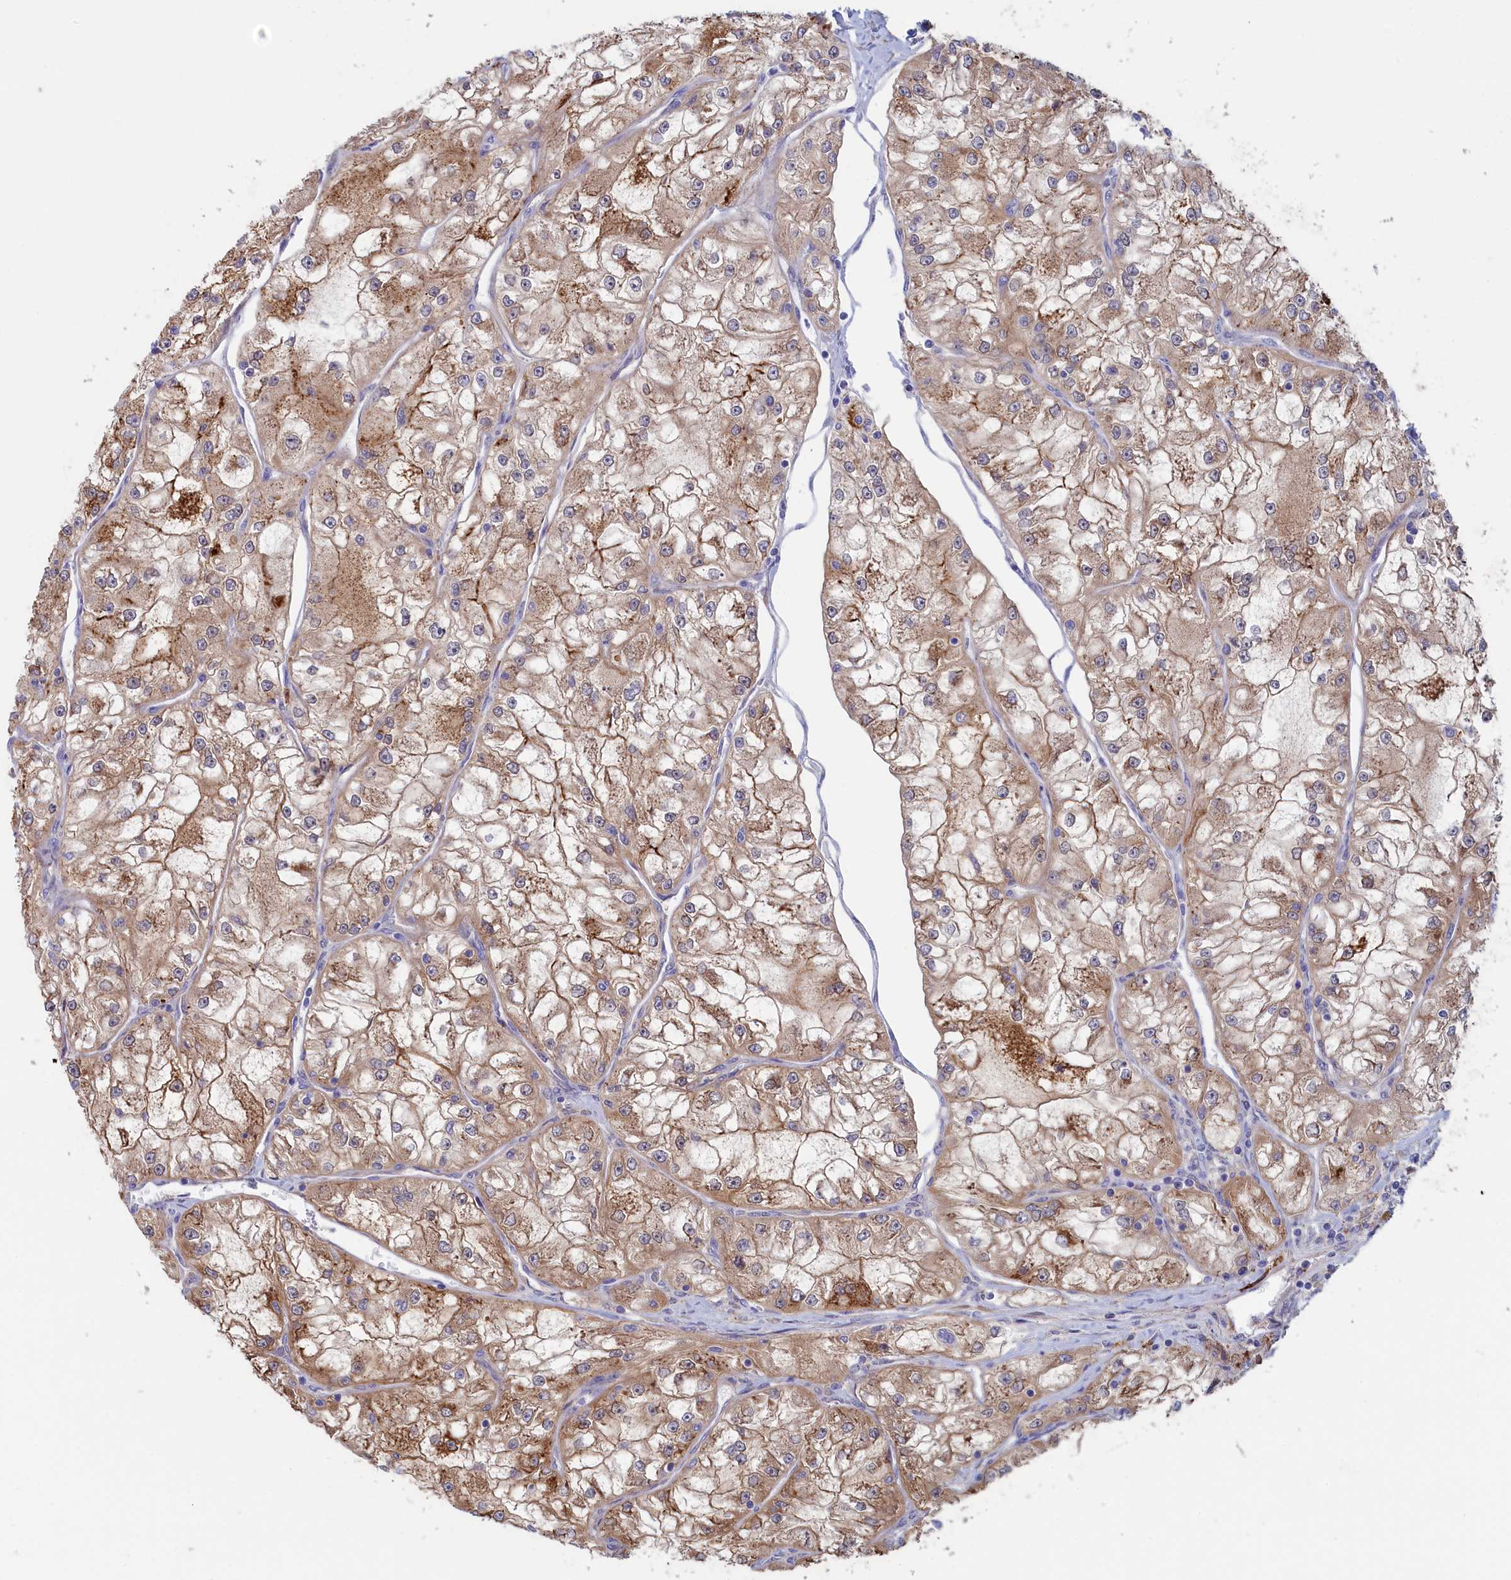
{"staining": {"intensity": "moderate", "quantity": ">75%", "location": "cytoplasmic/membranous"}, "tissue": "renal cancer", "cell_type": "Tumor cells", "image_type": "cancer", "snomed": [{"axis": "morphology", "description": "Adenocarcinoma, NOS"}, {"axis": "topography", "description": "Kidney"}], "caption": "Moderate cytoplasmic/membranous protein positivity is present in about >75% of tumor cells in renal cancer.", "gene": "SYNDIG1L", "patient": {"sex": "female", "age": 72}}